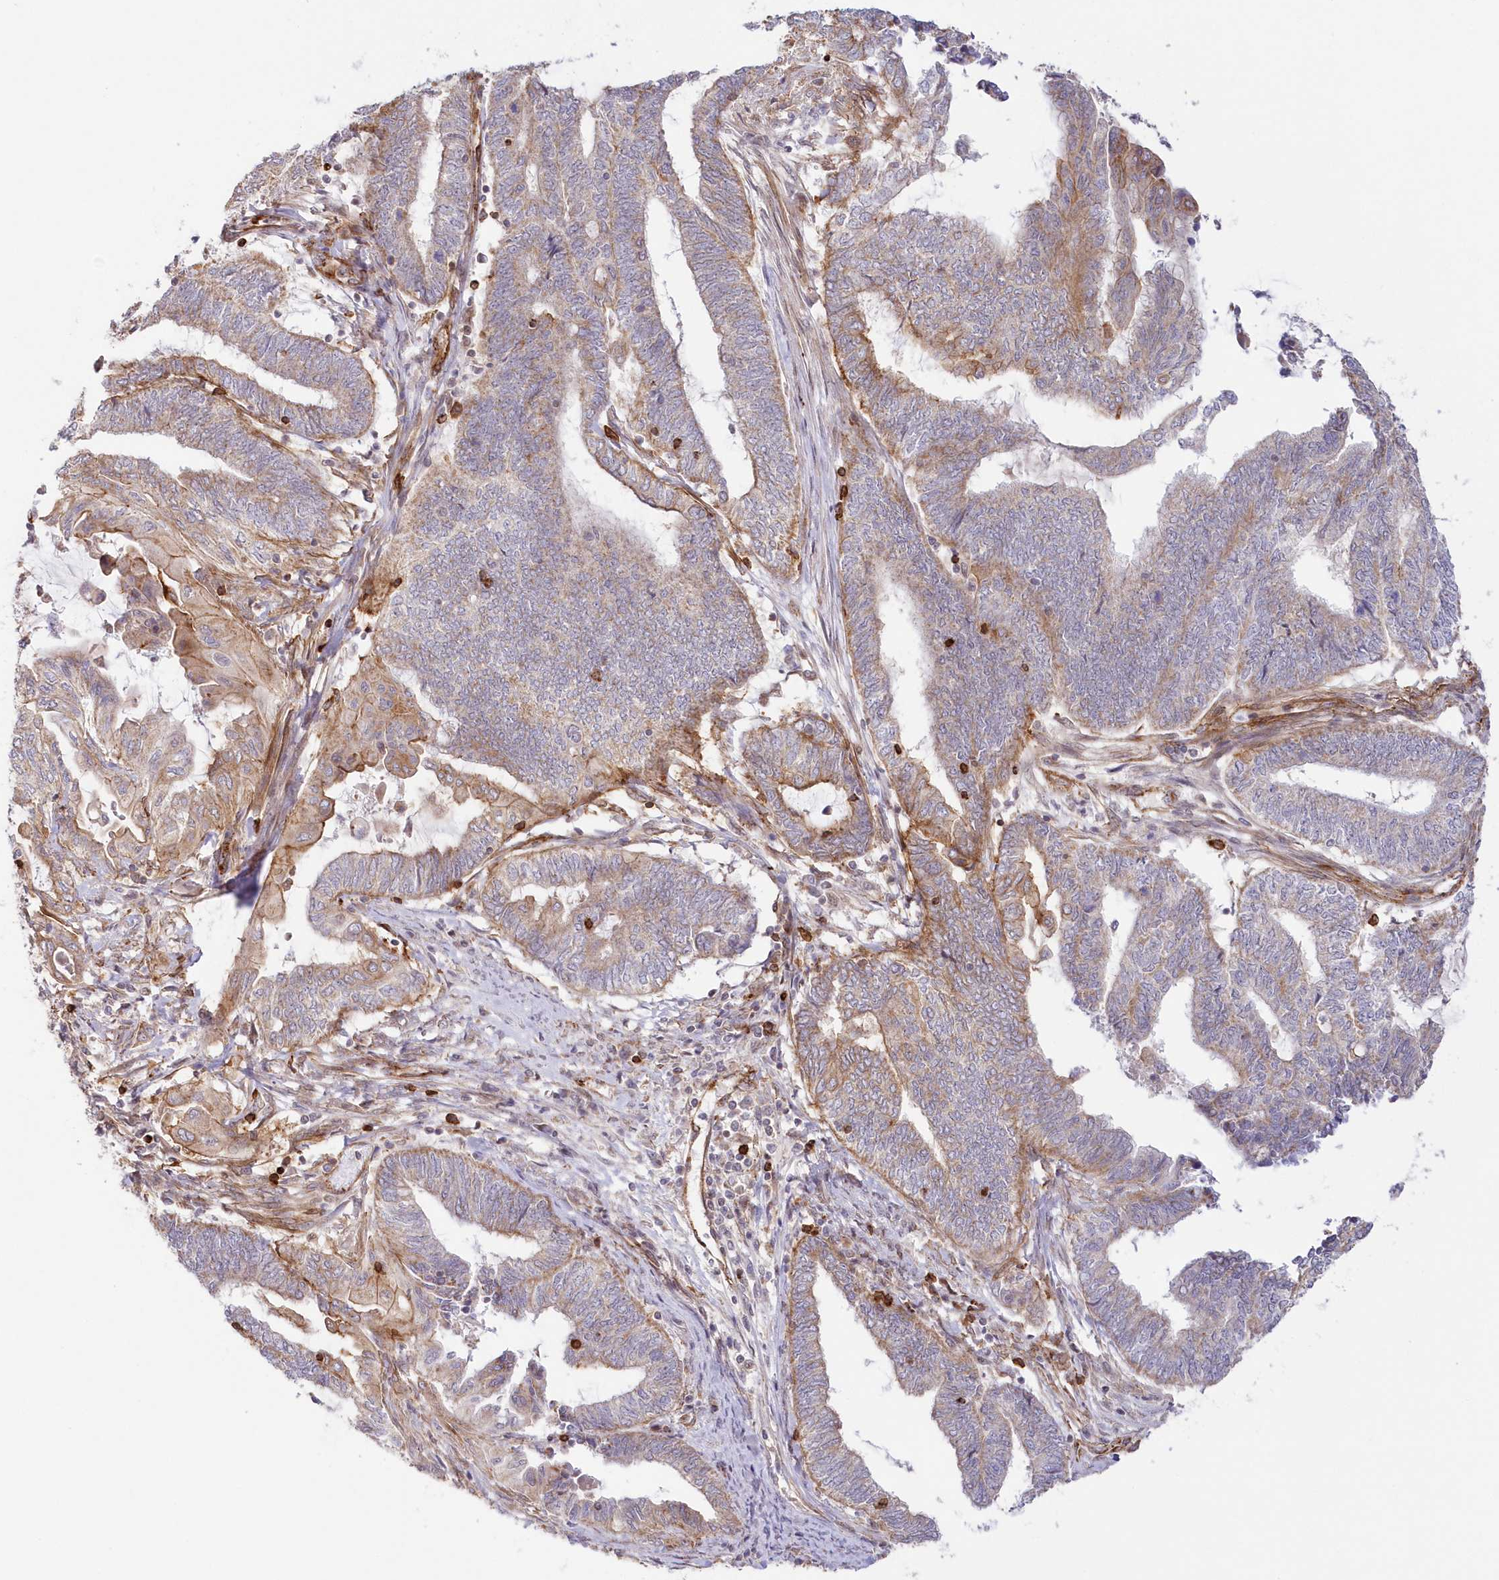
{"staining": {"intensity": "strong", "quantity": "<25%", "location": "cytoplasmic/membranous"}, "tissue": "endometrial cancer", "cell_type": "Tumor cells", "image_type": "cancer", "snomed": [{"axis": "morphology", "description": "Adenocarcinoma, NOS"}, {"axis": "topography", "description": "Uterus"}, {"axis": "topography", "description": "Endometrium"}], "caption": "A brown stain highlights strong cytoplasmic/membranous expression of a protein in human endometrial cancer (adenocarcinoma) tumor cells.", "gene": "AFAP1L2", "patient": {"sex": "female", "age": 70}}